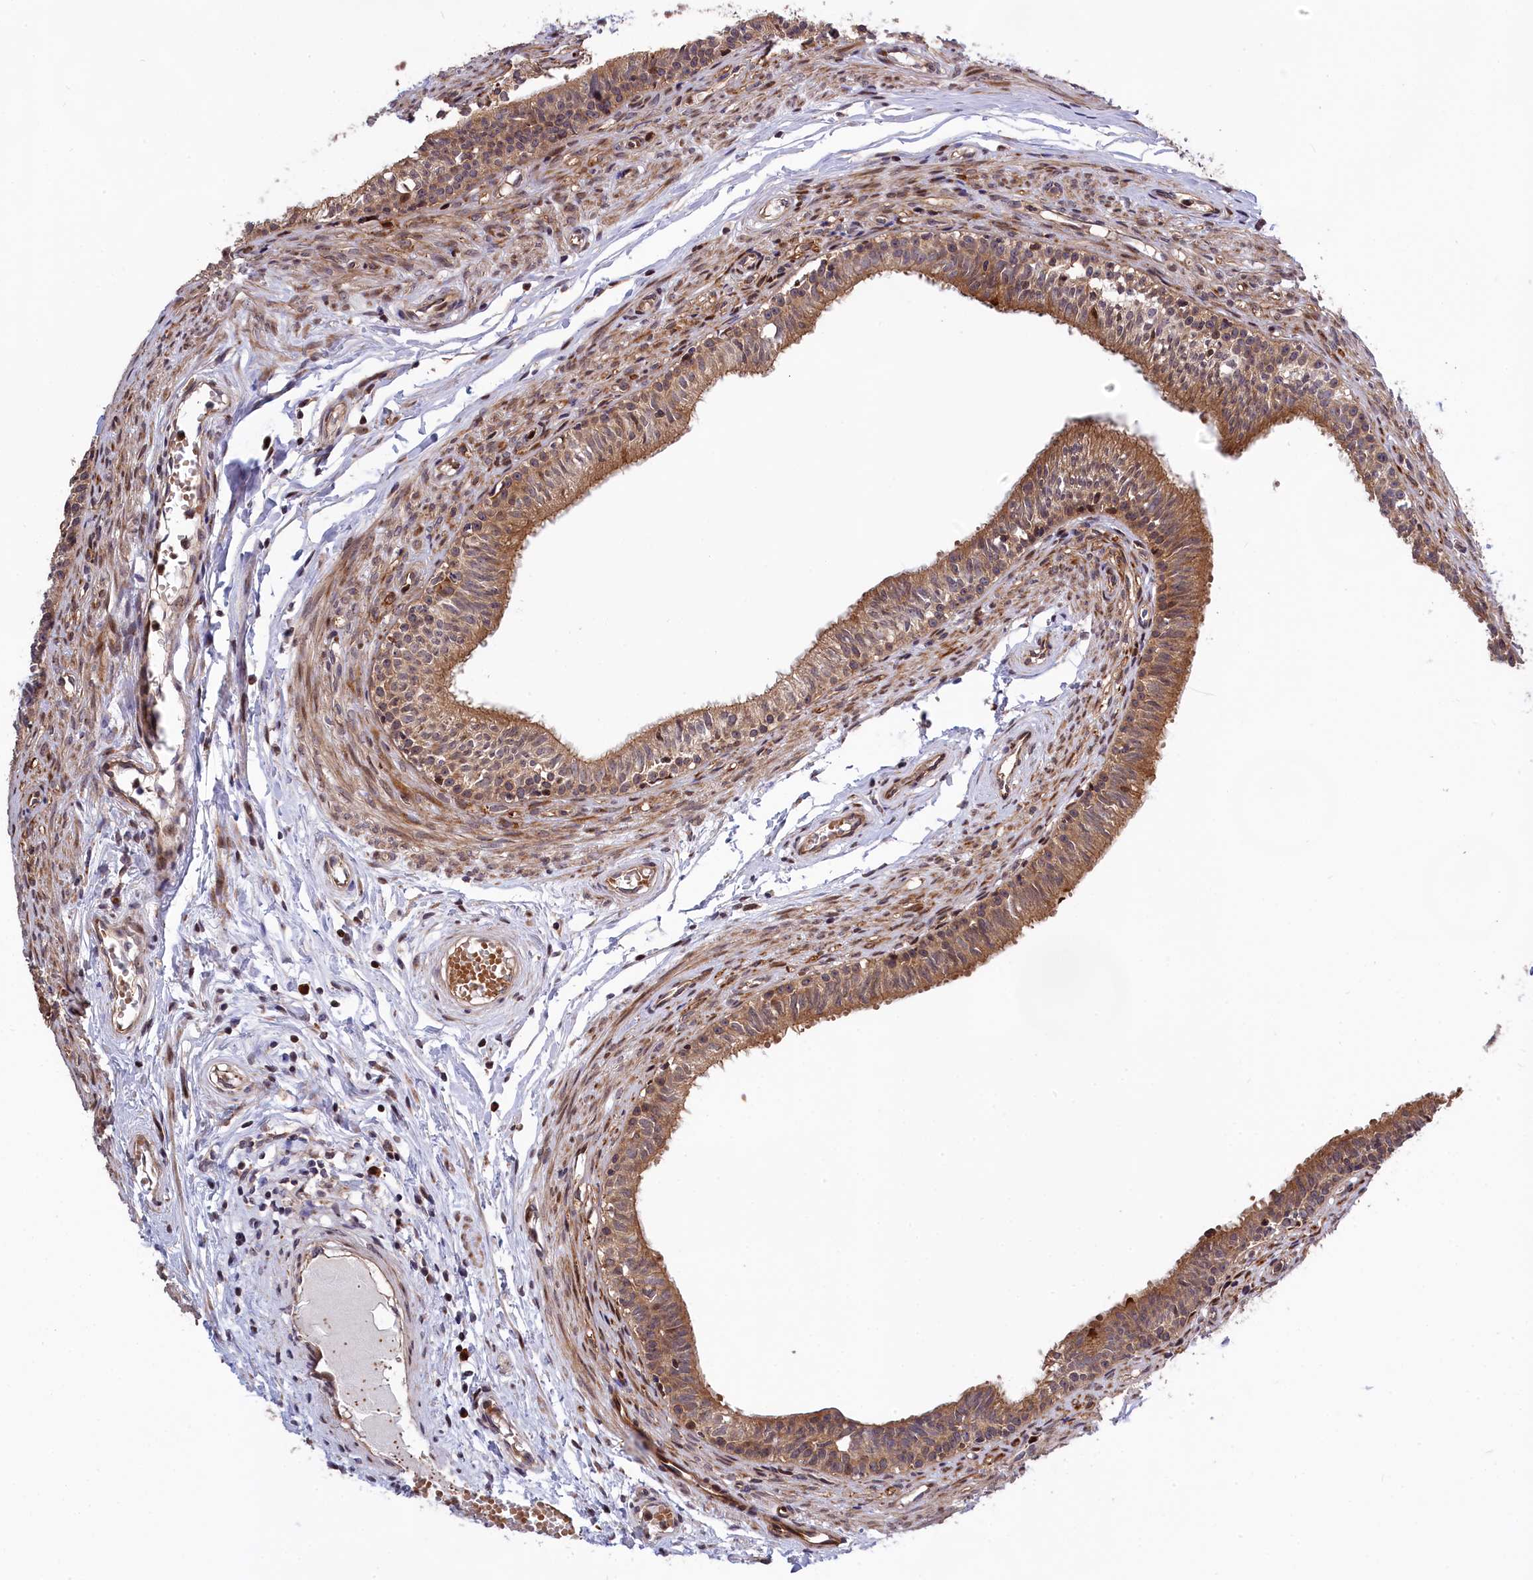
{"staining": {"intensity": "moderate", "quantity": ">75%", "location": "cytoplasmic/membranous,nuclear"}, "tissue": "epididymis", "cell_type": "Glandular cells", "image_type": "normal", "snomed": [{"axis": "morphology", "description": "Normal tissue, NOS"}, {"axis": "topography", "description": "Epididymis, spermatic cord, NOS"}], "caption": "This histopathology image displays unremarkable epididymis stained with immunohistochemistry to label a protein in brown. The cytoplasmic/membranous,nuclear of glandular cells show moderate positivity for the protein. Nuclei are counter-stained blue.", "gene": "DDX60L", "patient": {"sex": "male", "age": 22}}